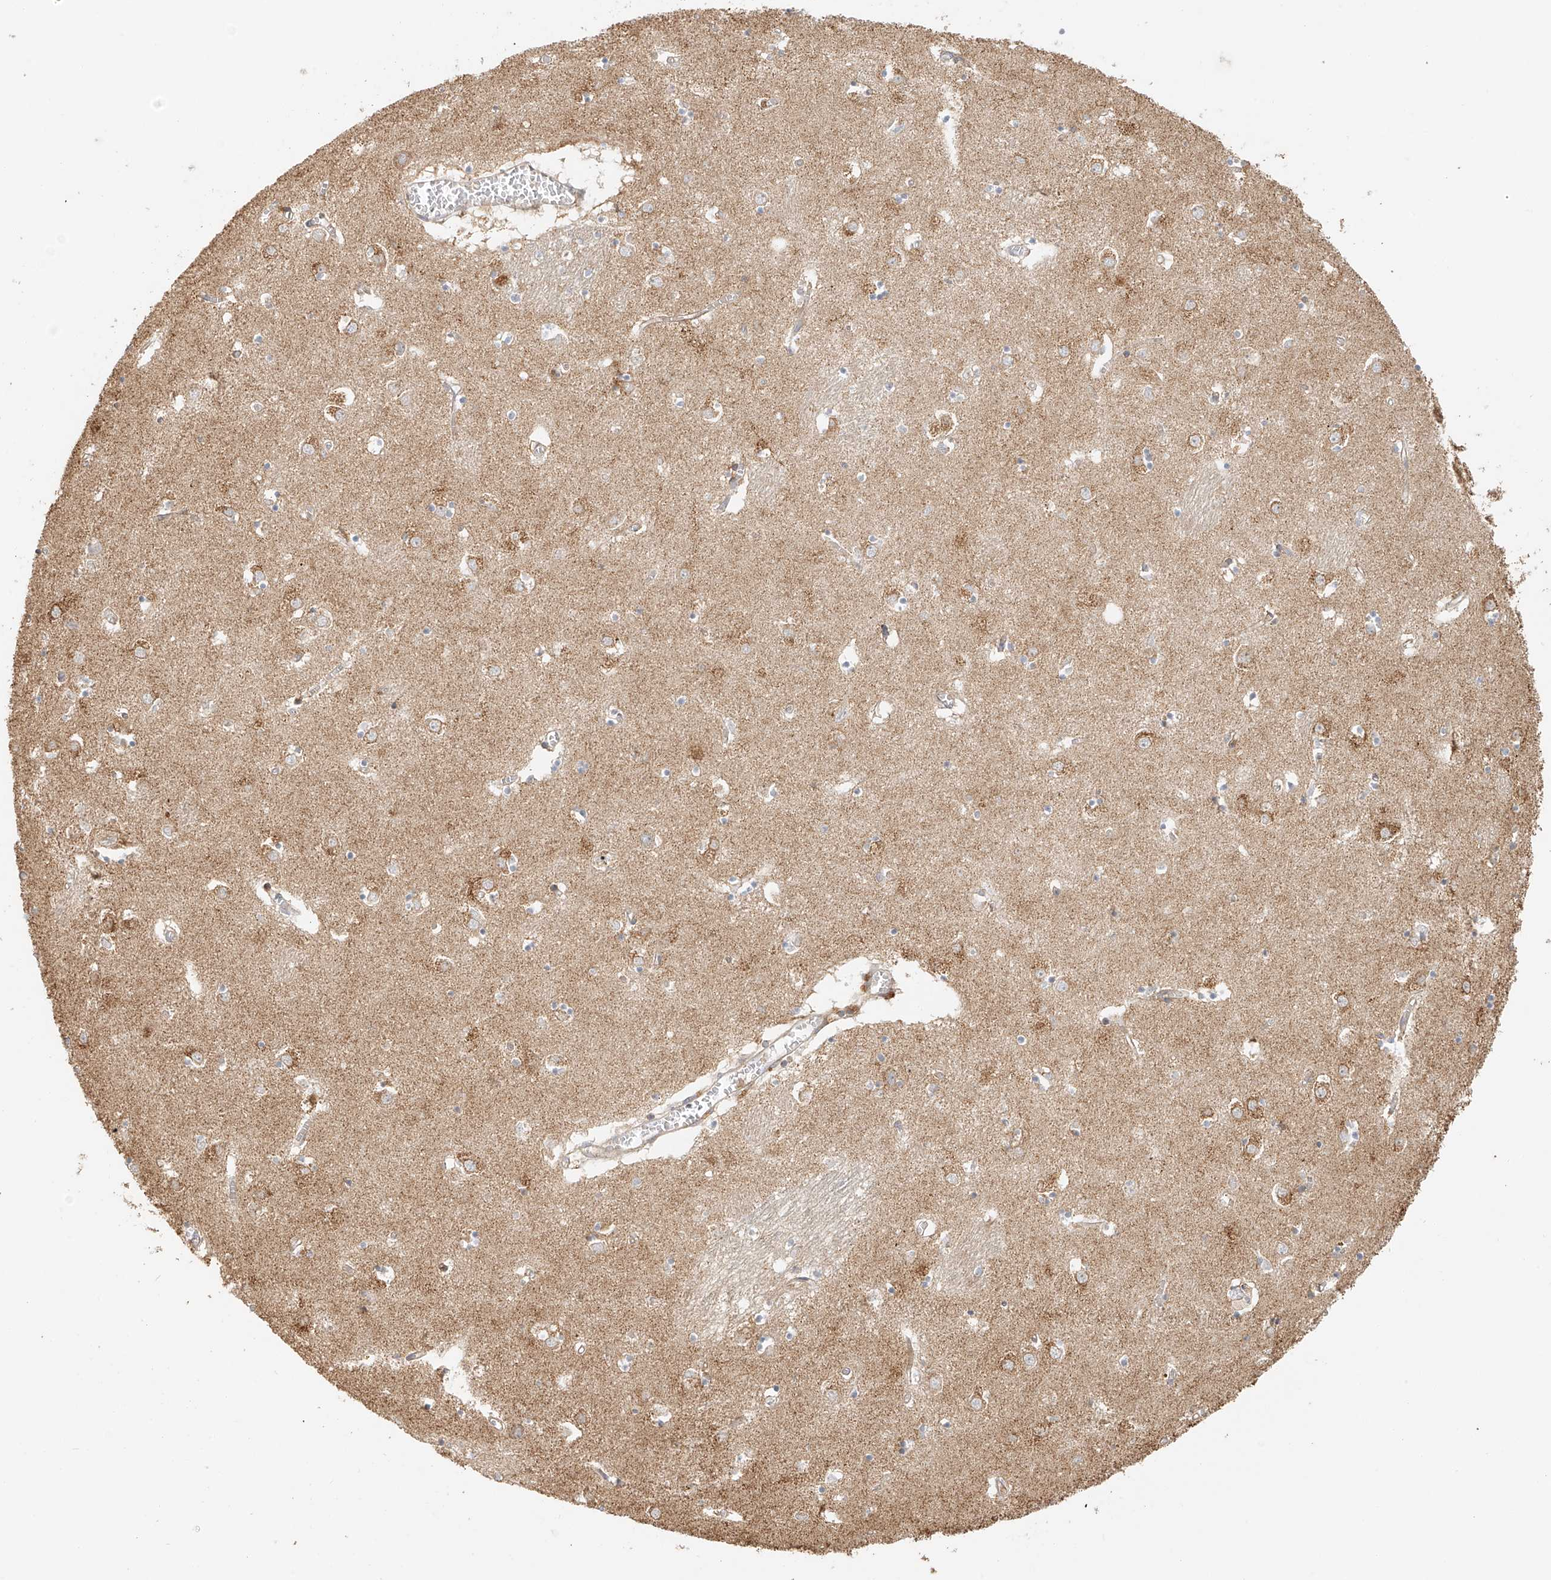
{"staining": {"intensity": "moderate", "quantity": "<25%", "location": "cytoplasmic/membranous"}, "tissue": "caudate", "cell_type": "Glial cells", "image_type": "normal", "snomed": [{"axis": "morphology", "description": "Normal tissue, NOS"}, {"axis": "topography", "description": "Lateral ventricle wall"}], "caption": "High-magnification brightfield microscopy of normal caudate stained with DAB (brown) and counterstained with hematoxylin (blue). glial cells exhibit moderate cytoplasmic/membranous positivity is present in about<25% of cells. The staining is performed using DAB brown chromogen to label protein expression. The nuclei are counter-stained blue using hematoxylin.", "gene": "MIPEP", "patient": {"sex": "male", "age": 70}}